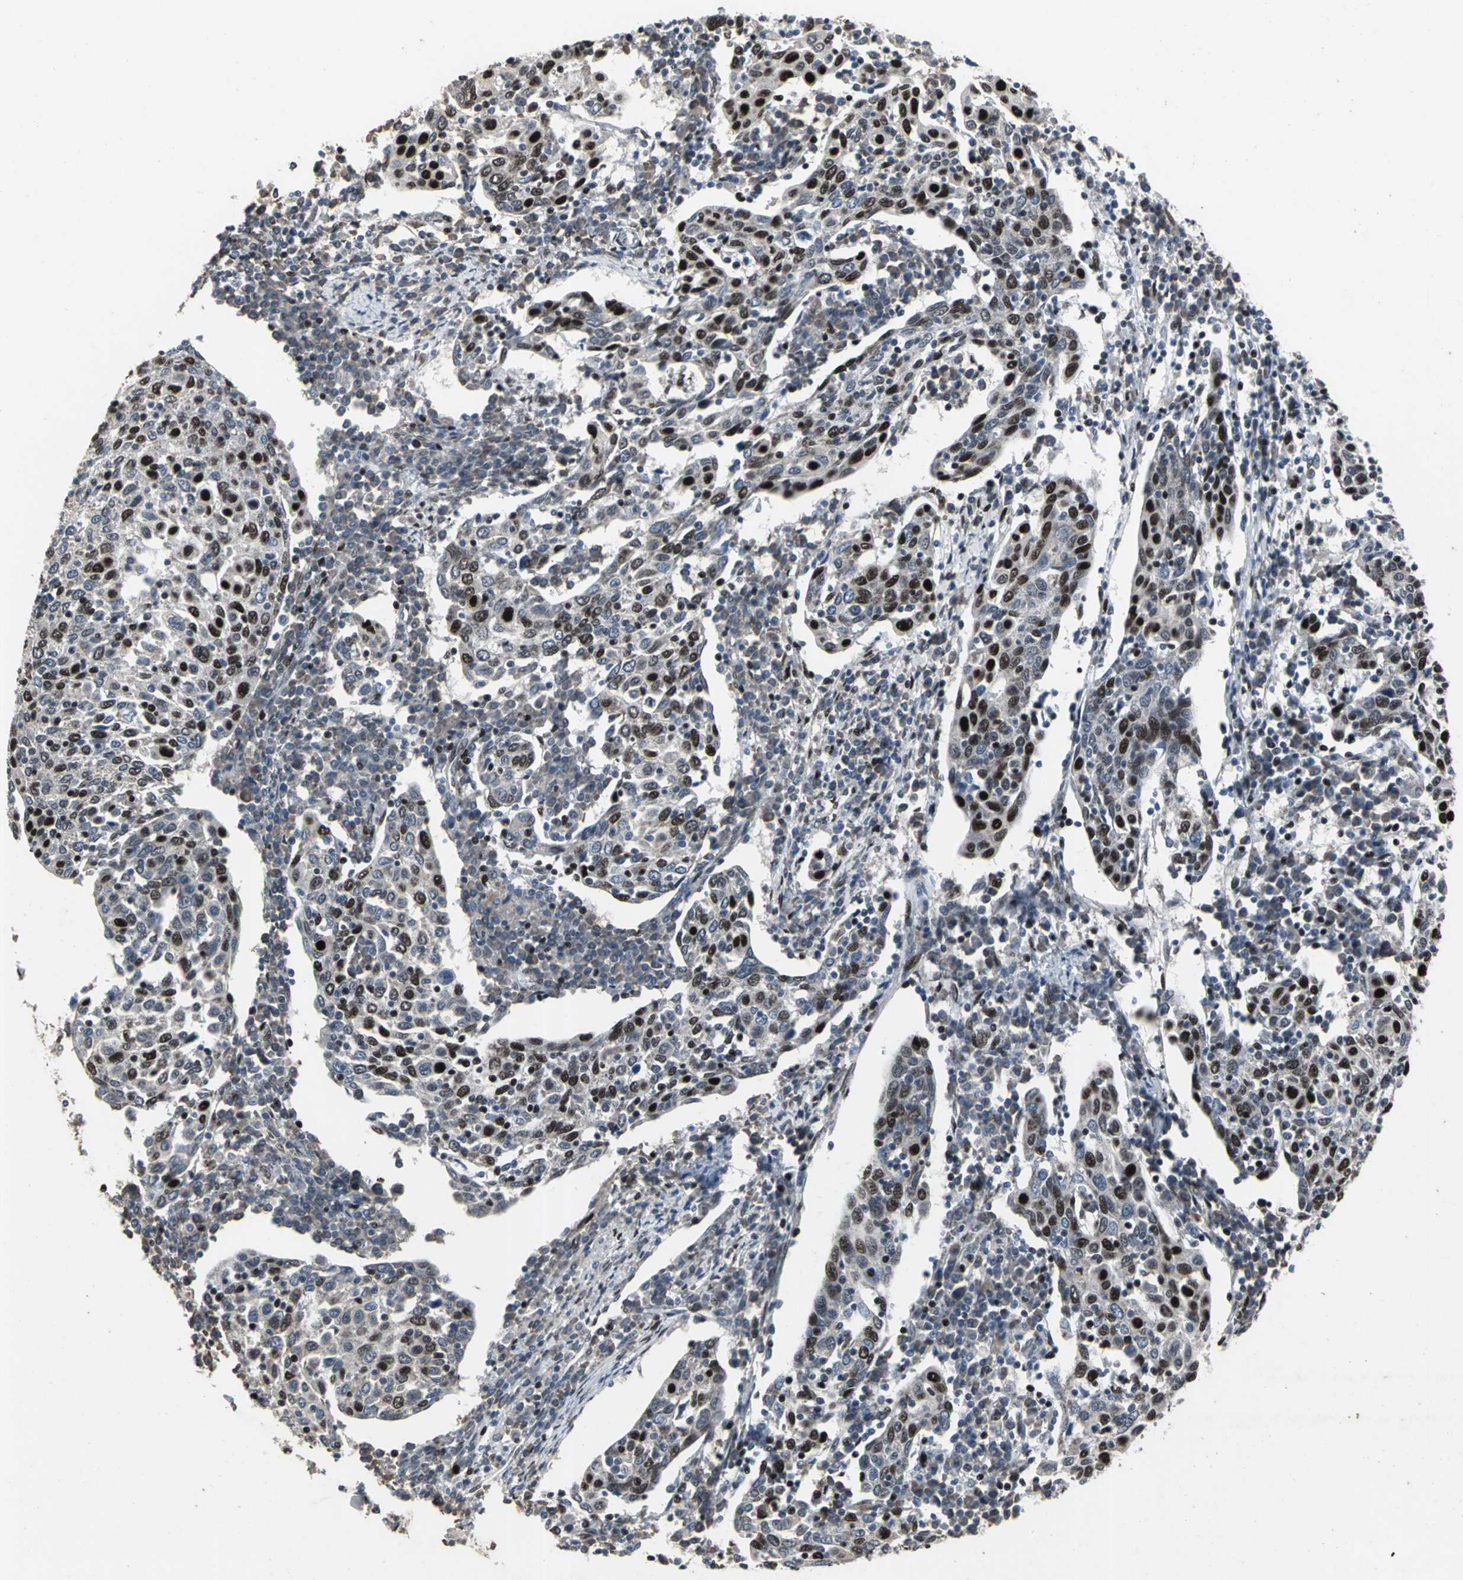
{"staining": {"intensity": "strong", "quantity": "25%-75%", "location": "nuclear"}, "tissue": "cervical cancer", "cell_type": "Tumor cells", "image_type": "cancer", "snomed": [{"axis": "morphology", "description": "Squamous cell carcinoma, NOS"}, {"axis": "topography", "description": "Cervix"}], "caption": "Protein staining of squamous cell carcinoma (cervical) tissue shows strong nuclear expression in about 25%-75% of tumor cells. The protein of interest is stained brown, and the nuclei are stained in blue (DAB IHC with brightfield microscopy, high magnification).", "gene": "SRF", "patient": {"sex": "female", "age": 40}}